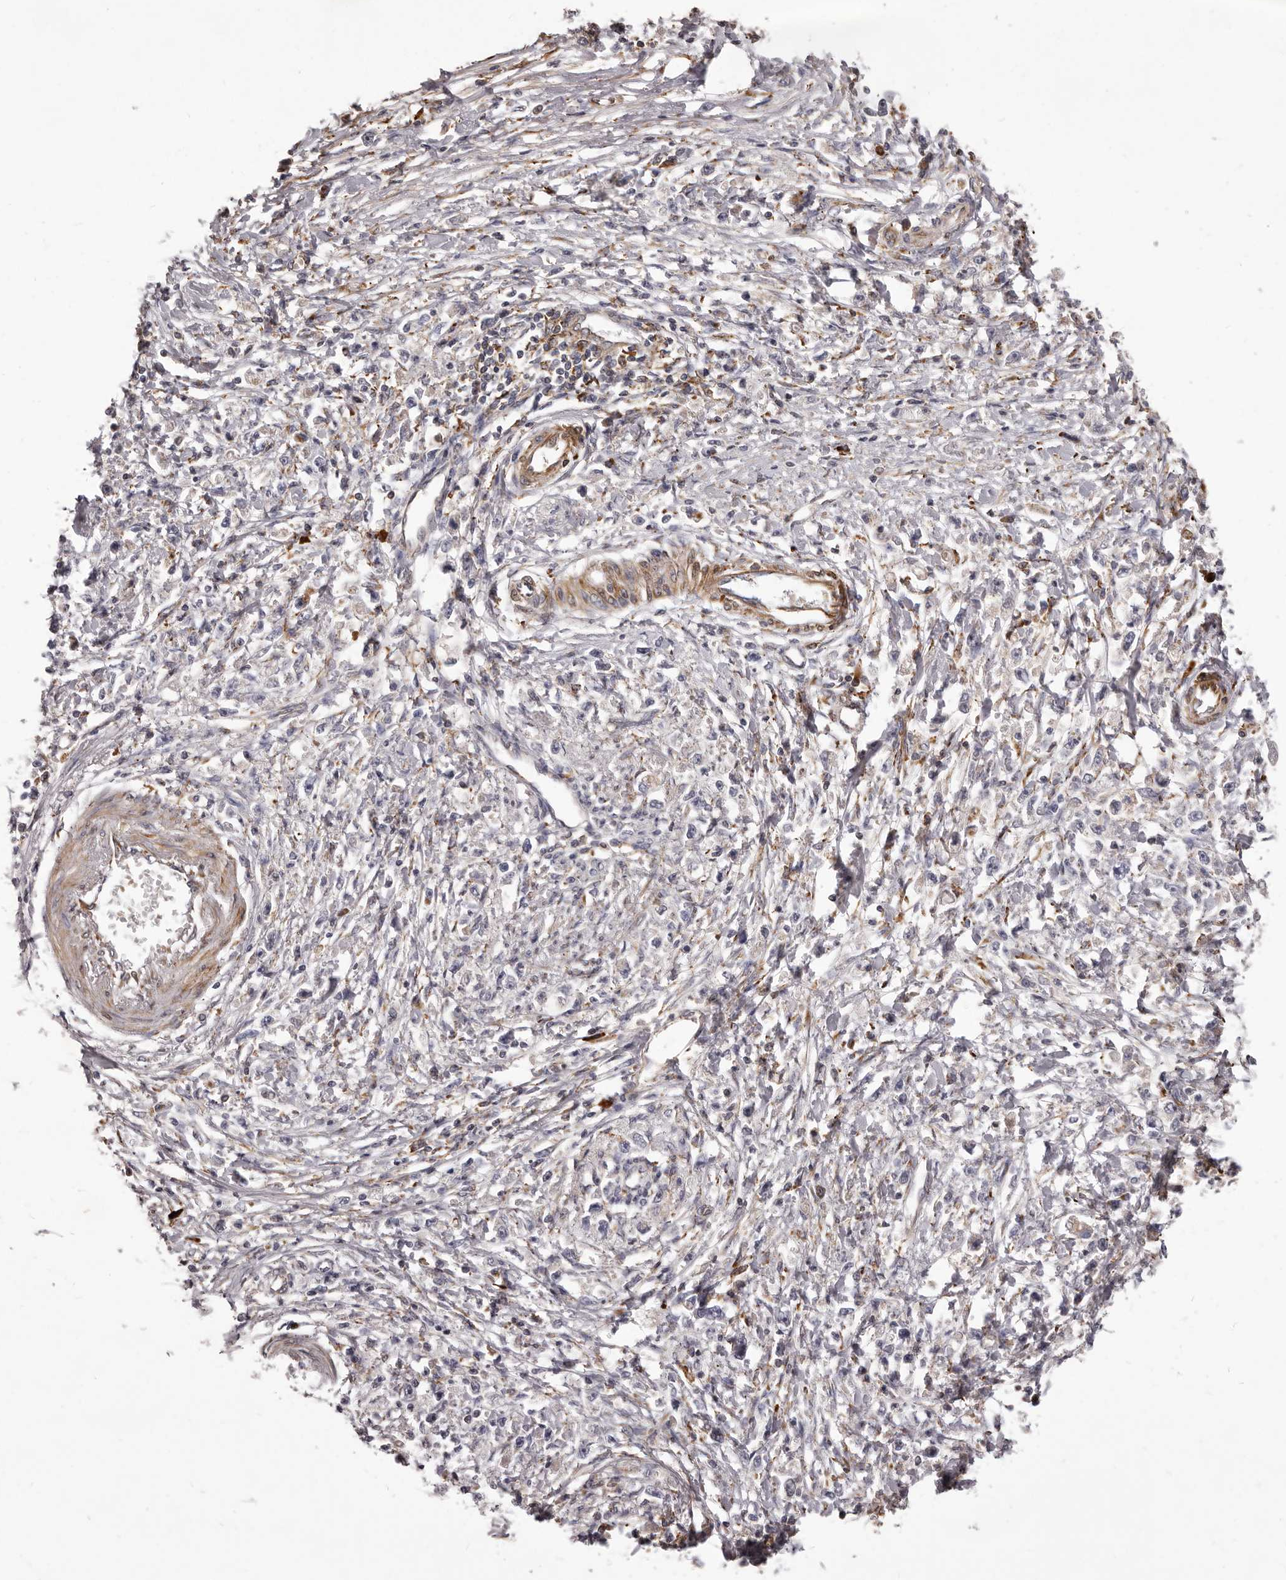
{"staining": {"intensity": "negative", "quantity": "none", "location": "none"}, "tissue": "stomach cancer", "cell_type": "Tumor cells", "image_type": "cancer", "snomed": [{"axis": "morphology", "description": "Adenocarcinoma, NOS"}, {"axis": "topography", "description": "Stomach"}], "caption": "Immunohistochemistry (IHC) of human stomach cancer (adenocarcinoma) shows no positivity in tumor cells.", "gene": "ALPK1", "patient": {"sex": "female", "age": 59}}